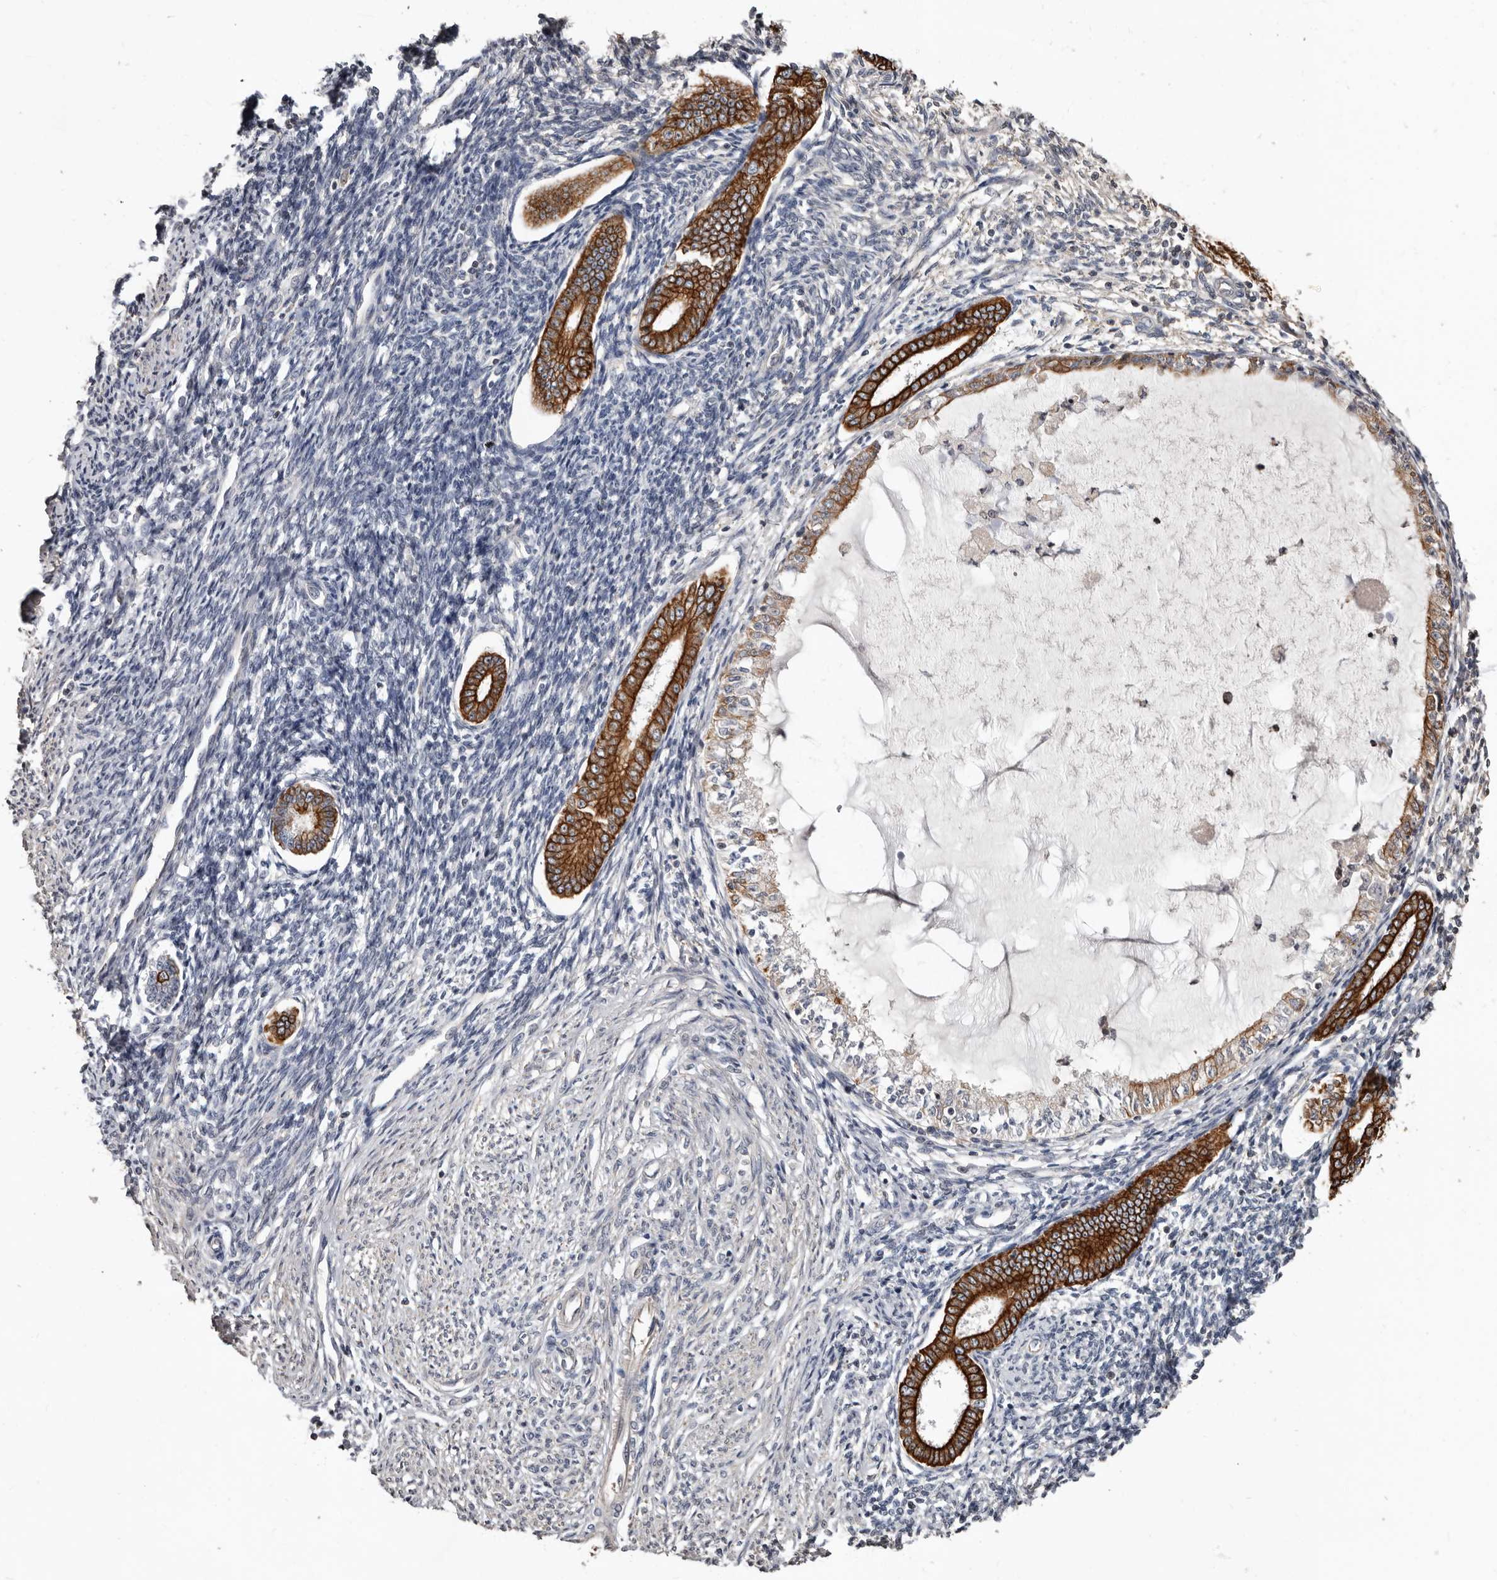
{"staining": {"intensity": "negative", "quantity": "none", "location": "none"}, "tissue": "endometrium", "cell_type": "Cells in endometrial stroma", "image_type": "normal", "snomed": [{"axis": "morphology", "description": "Normal tissue, NOS"}, {"axis": "topography", "description": "Endometrium"}], "caption": "High magnification brightfield microscopy of unremarkable endometrium stained with DAB (brown) and counterstained with hematoxylin (blue): cells in endometrial stroma show no significant positivity. (DAB (3,3'-diaminobenzidine) immunohistochemistry, high magnification).", "gene": "MRPL18", "patient": {"sex": "female", "age": 56}}